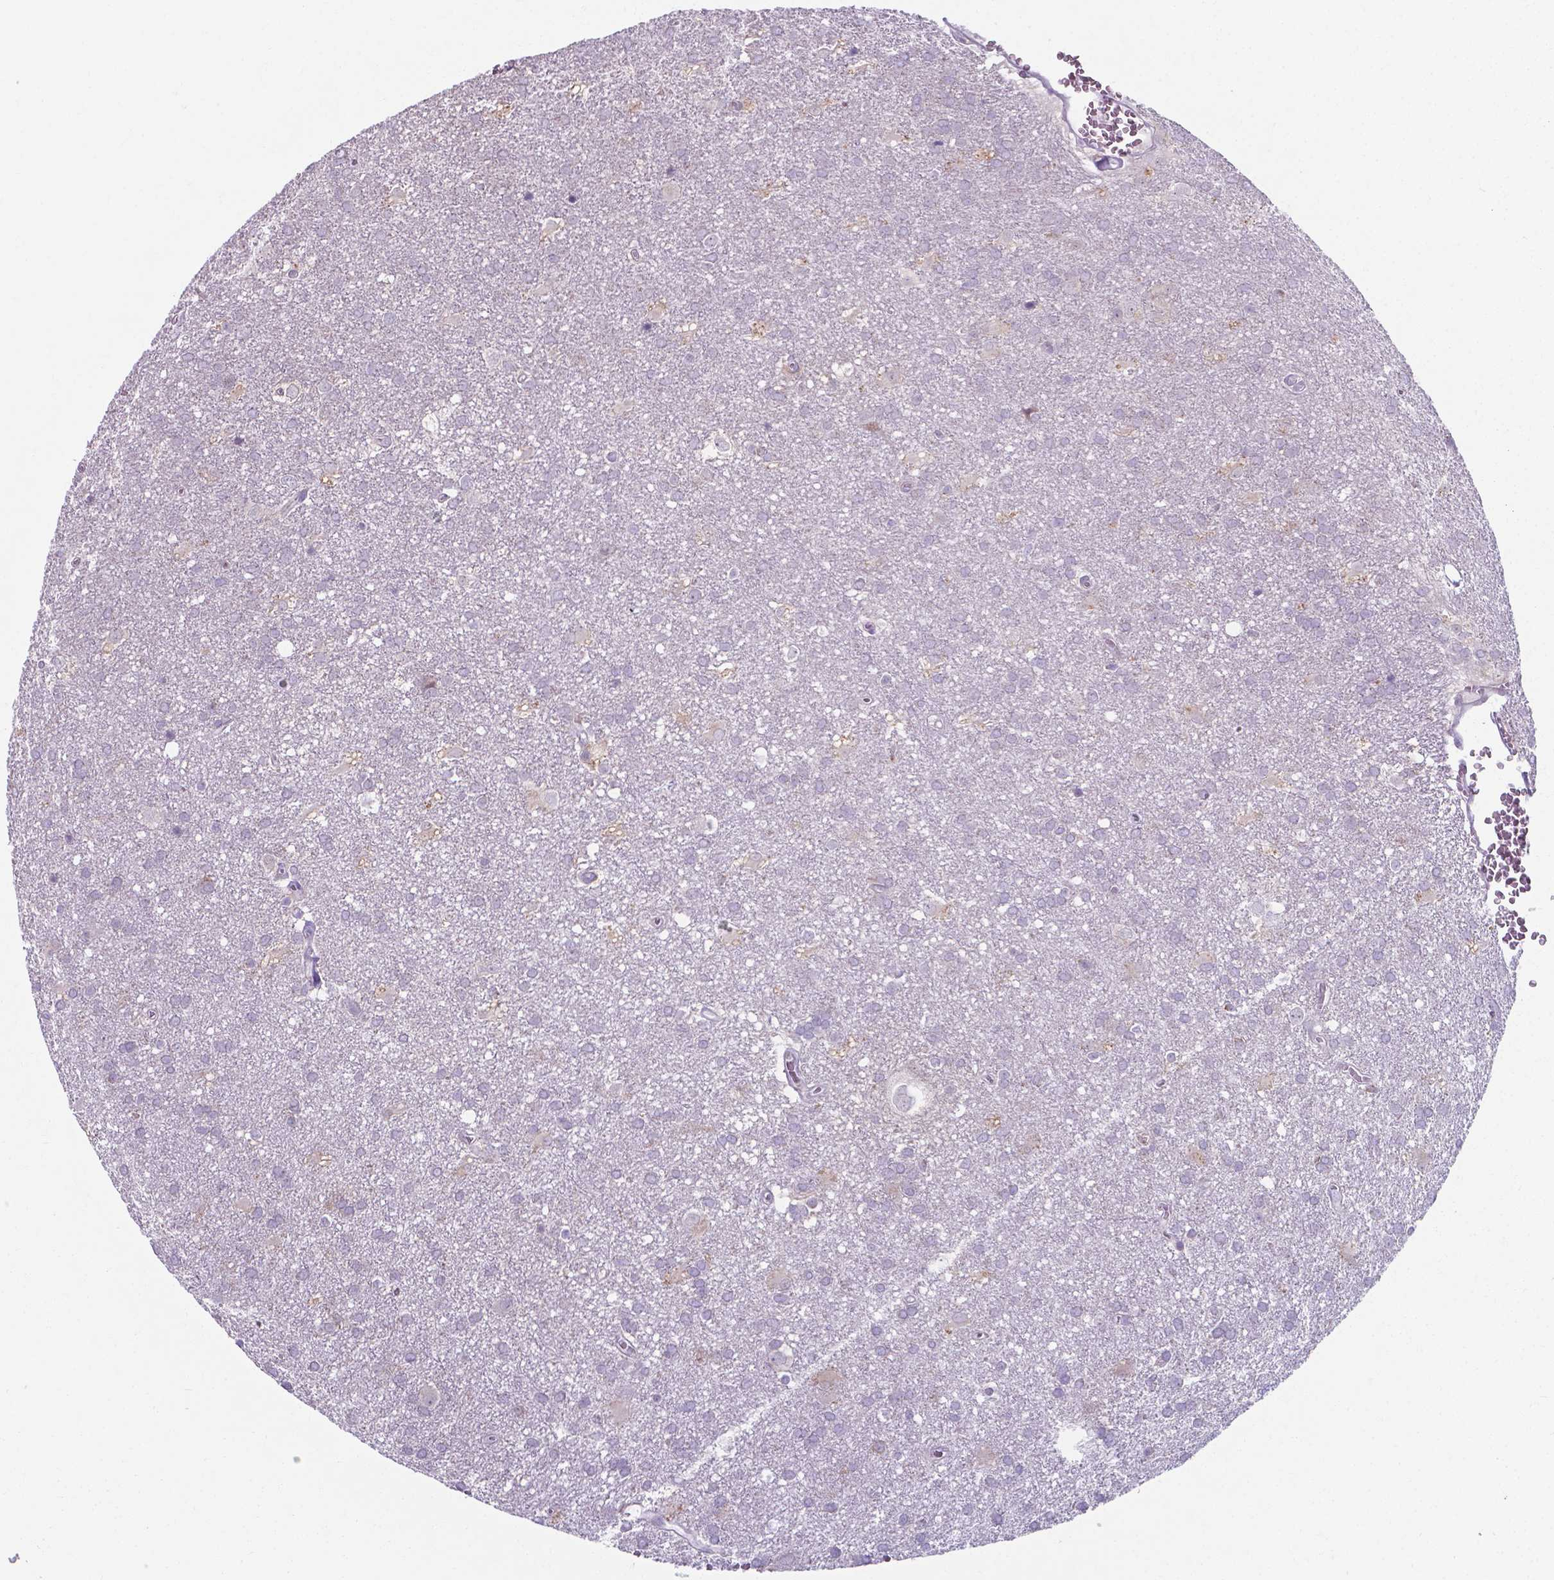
{"staining": {"intensity": "negative", "quantity": "none", "location": "none"}, "tissue": "glioma", "cell_type": "Tumor cells", "image_type": "cancer", "snomed": [{"axis": "morphology", "description": "Glioma, malignant, Low grade"}, {"axis": "topography", "description": "Brain"}], "caption": "High power microscopy micrograph of an IHC micrograph of low-grade glioma (malignant), revealing no significant positivity in tumor cells.", "gene": "AP5B1", "patient": {"sex": "male", "age": 66}}